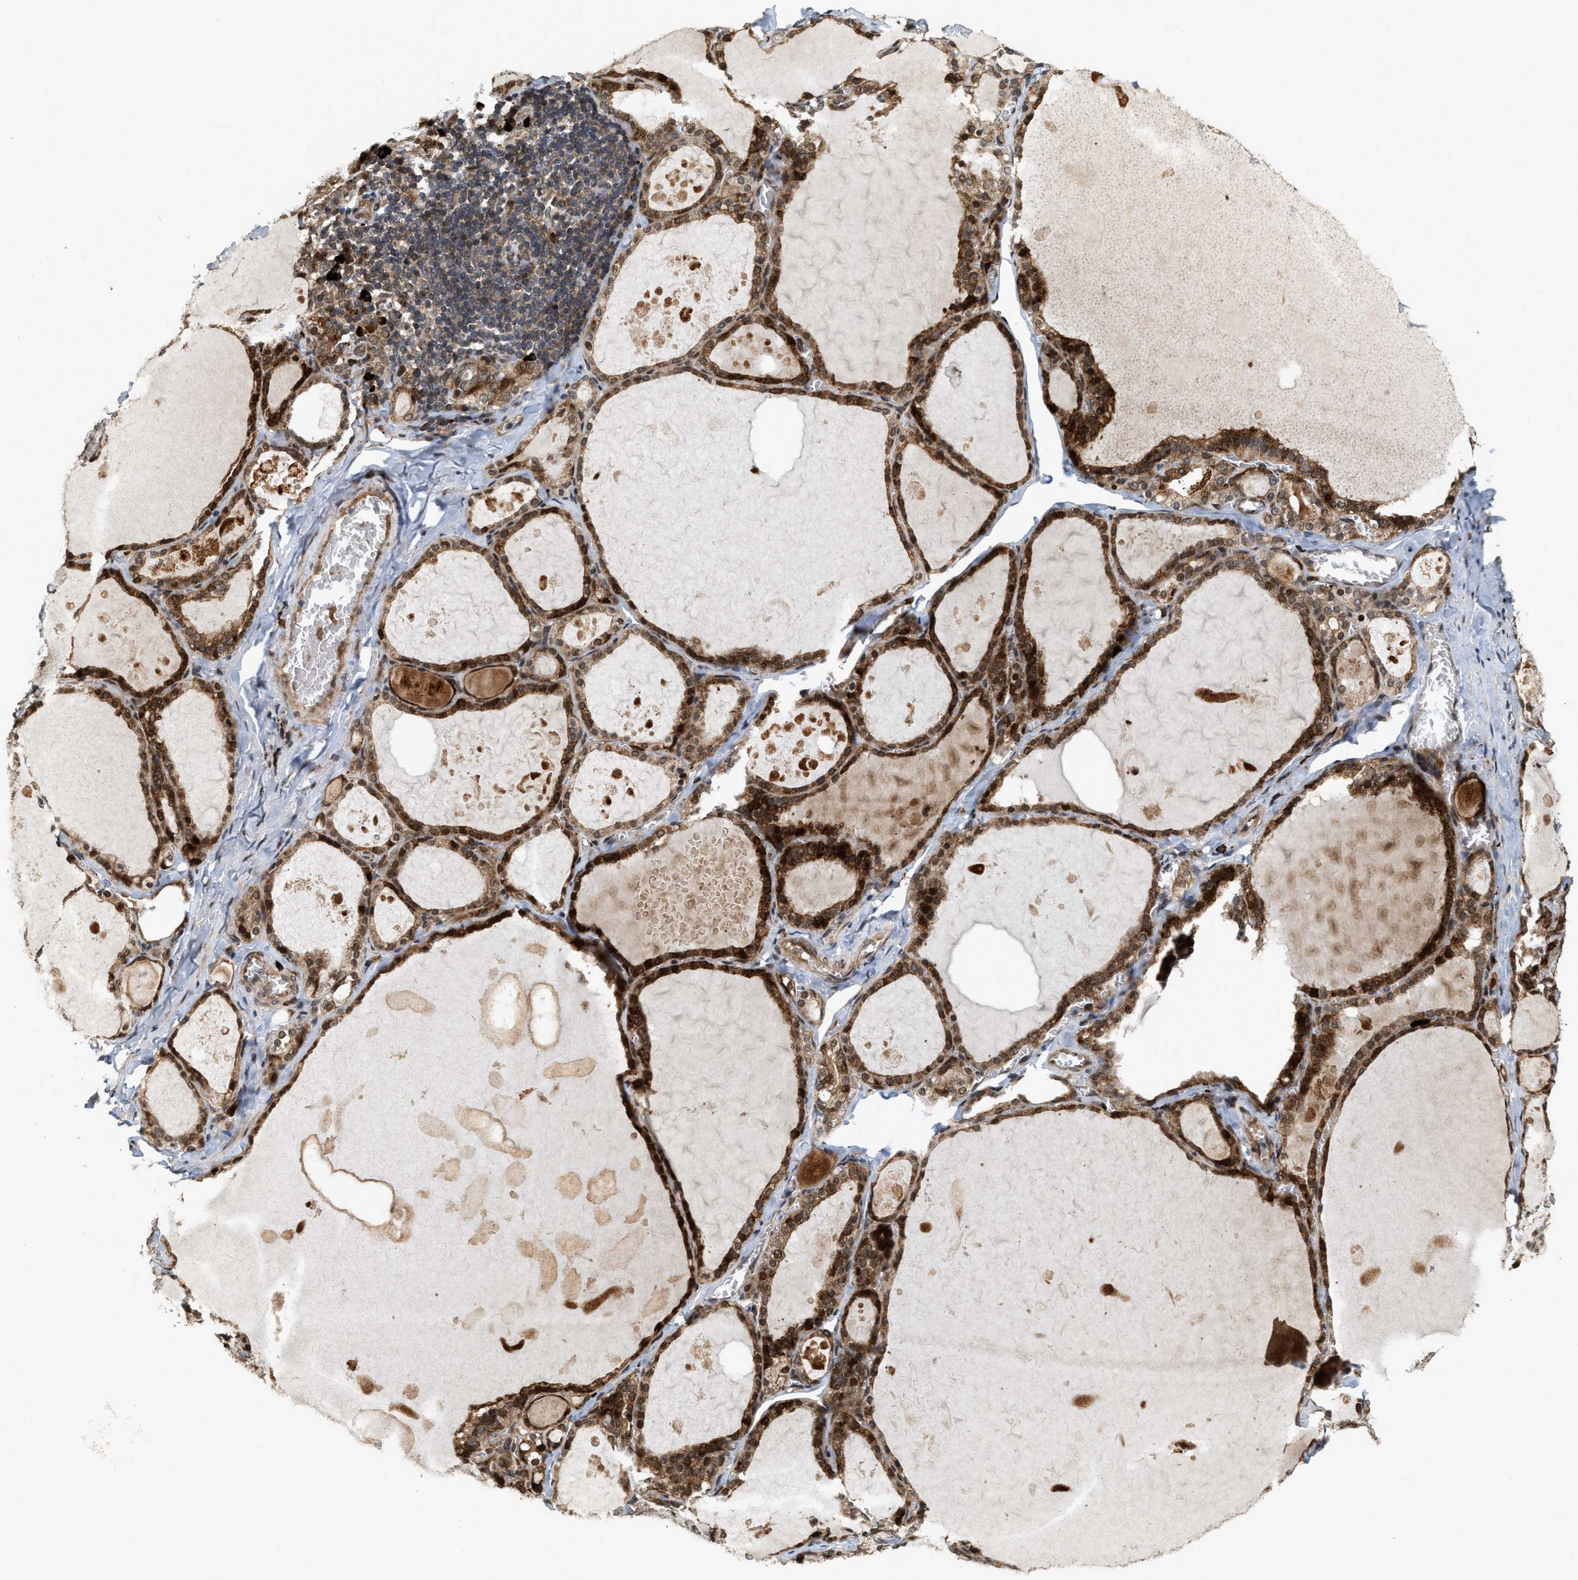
{"staining": {"intensity": "strong", "quantity": ">75%", "location": "cytoplasmic/membranous,nuclear"}, "tissue": "thyroid gland", "cell_type": "Glandular cells", "image_type": "normal", "snomed": [{"axis": "morphology", "description": "Normal tissue, NOS"}, {"axis": "topography", "description": "Thyroid gland"}], "caption": "A high-resolution histopathology image shows immunohistochemistry (IHC) staining of unremarkable thyroid gland, which displays strong cytoplasmic/membranous,nuclear positivity in approximately >75% of glandular cells. The staining was performed using DAB, with brown indicating positive protein expression. Nuclei are stained blue with hematoxylin.", "gene": "ELP2", "patient": {"sex": "male", "age": 56}}